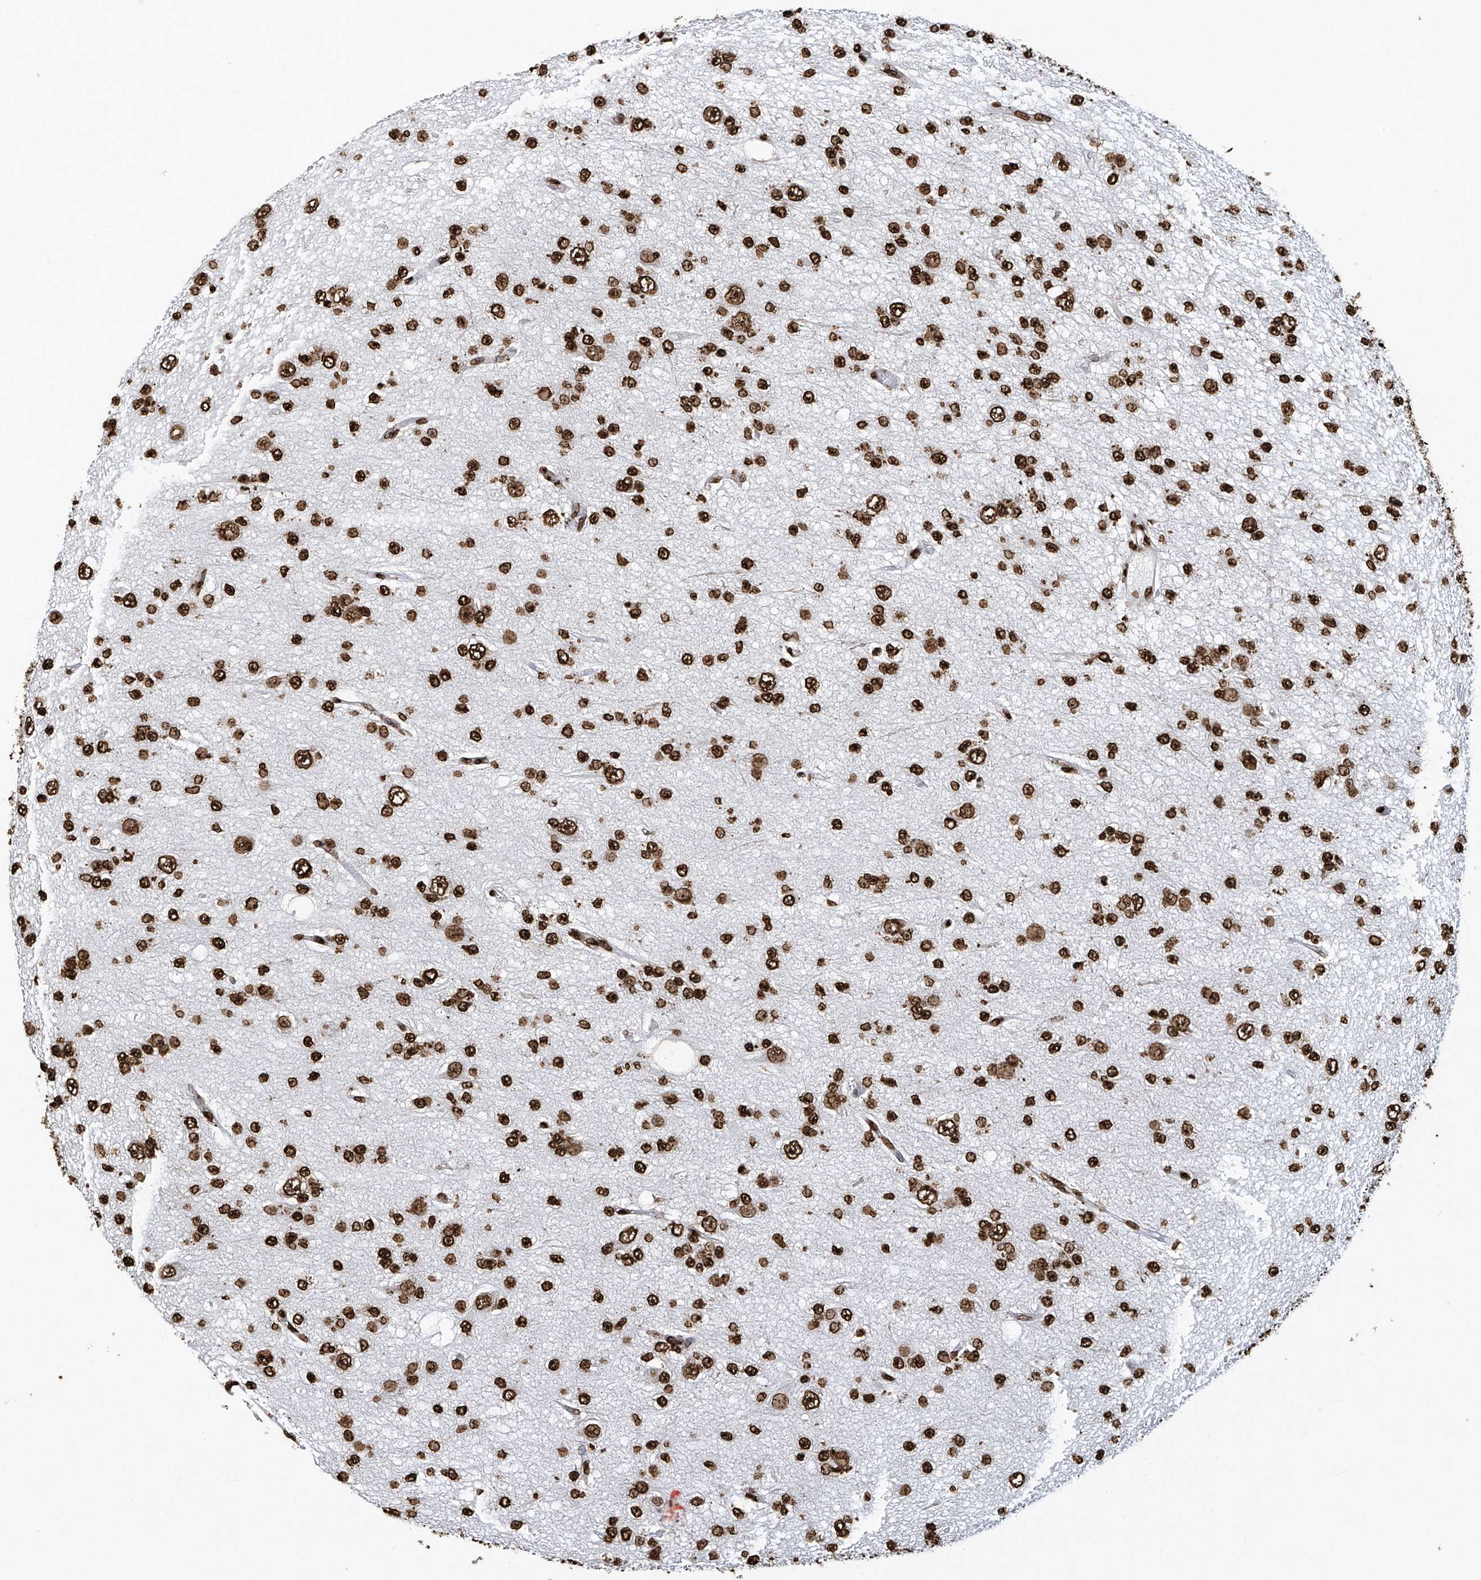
{"staining": {"intensity": "strong", "quantity": ">75%", "location": "nuclear"}, "tissue": "glioma", "cell_type": "Tumor cells", "image_type": "cancer", "snomed": [{"axis": "morphology", "description": "Glioma, malignant, Low grade"}, {"axis": "topography", "description": "Brain"}], "caption": "High-power microscopy captured an IHC micrograph of glioma, revealing strong nuclear positivity in approximately >75% of tumor cells. The staining was performed using DAB (3,3'-diaminobenzidine), with brown indicating positive protein expression. Nuclei are stained blue with hematoxylin.", "gene": "H3-3A", "patient": {"sex": "male", "age": 38}}